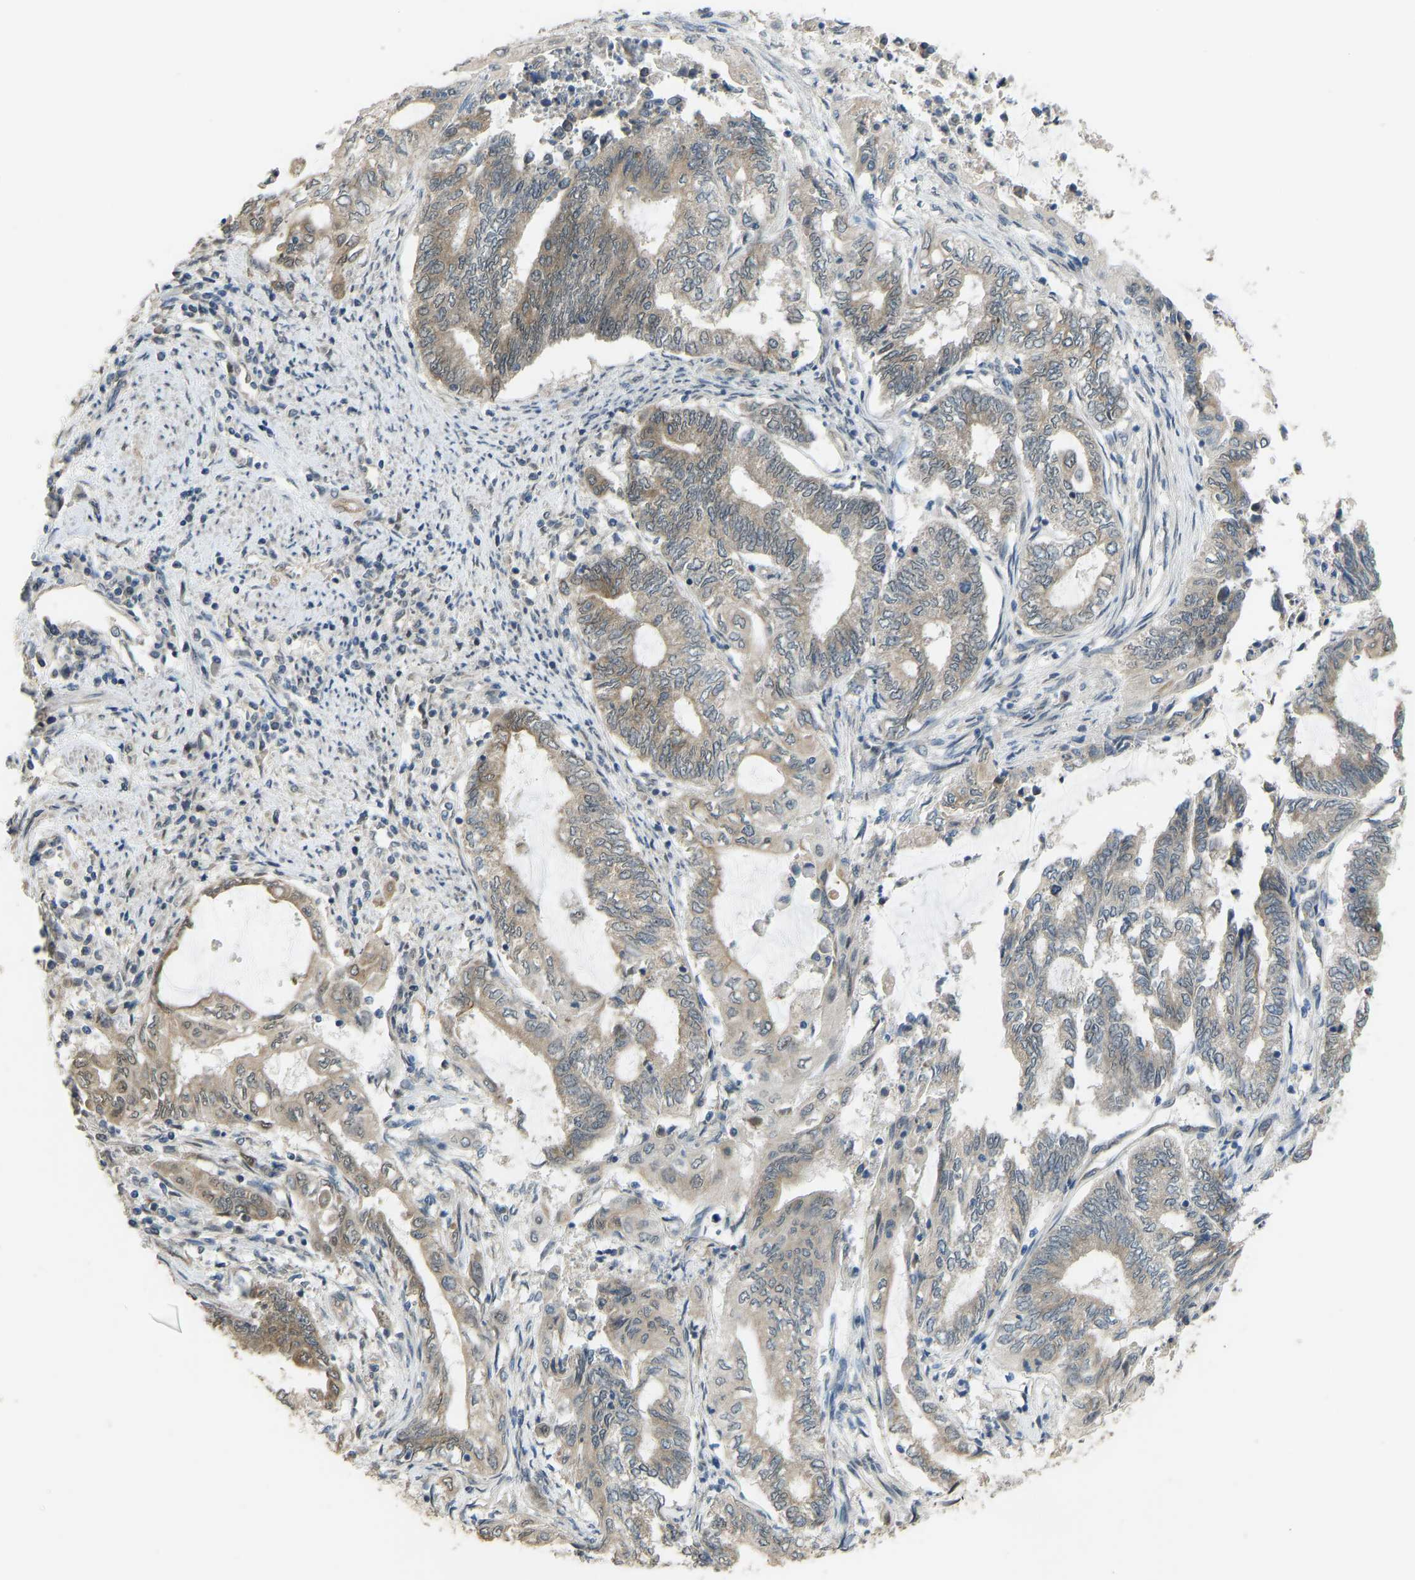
{"staining": {"intensity": "weak", "quantity": ">75%", "location": "cytoplasmic/membranous"}, "tissue": "endometrial cancer", "cell_type": "Tumor cells", "image_type": "cancer", "snomed": [{"axis": "morphology", "description": "Adenocarcinoma, NOS"}, {"axis": "topography", "description": "Uterus"}, {"axis": "topography", "description": "Endometrium"}], "caption": "Human adenocarcinoma (endometrial) stained for a protein (brown) exhibits weak cytoplasmic/membranous positive staining in approximately >75% of tumor cells.", "gene": "KPNA6", "patient": {"sex": "female", "age": 70}}